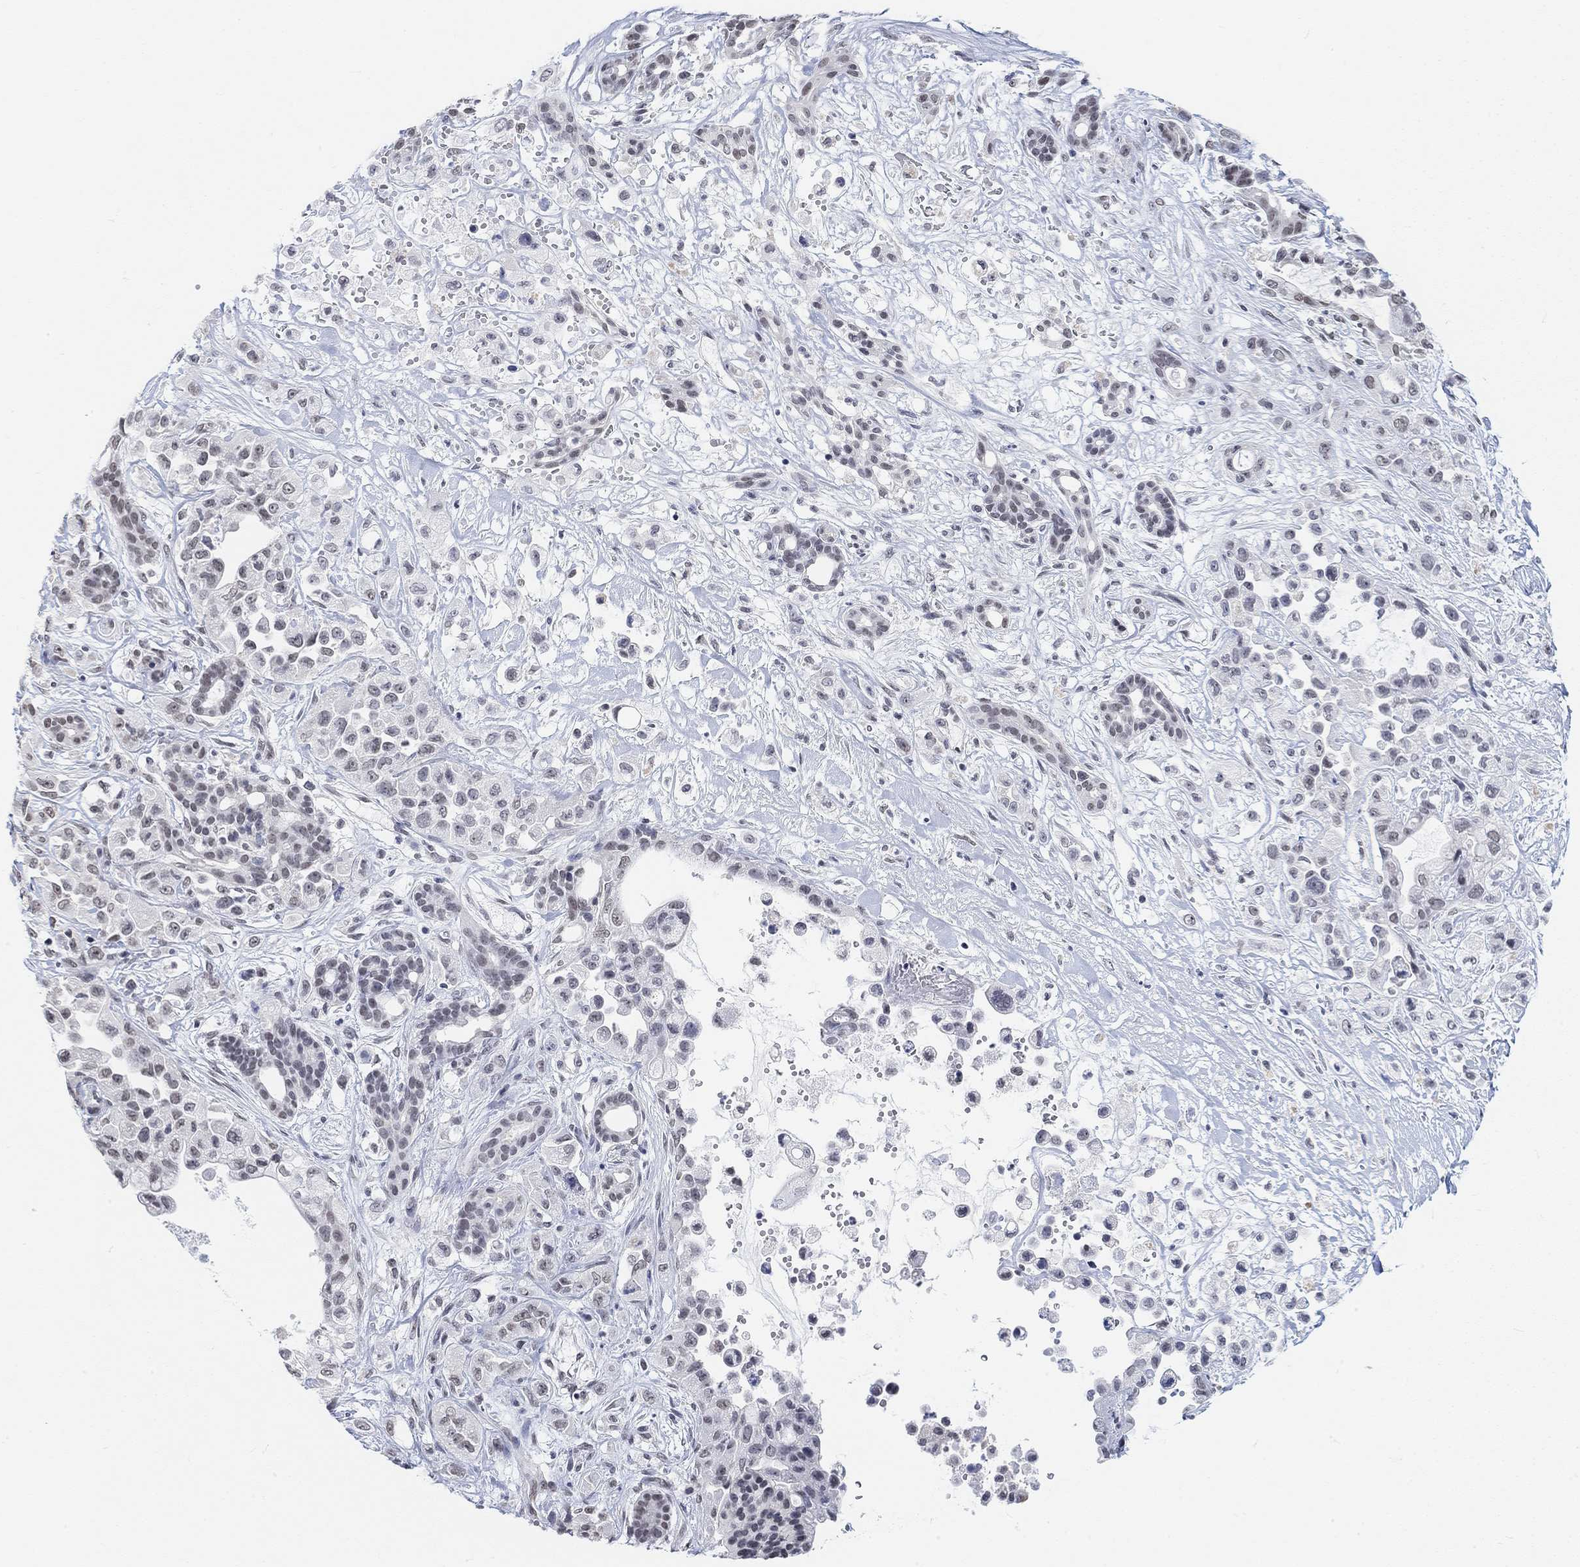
{"staining": {"intensity": "weak", "quantity": "<25%", "location": "nuclear"}, "tissue": "pancreatic cancer", "cell_type": "Tumor cells", "image_type": "cancer", "snomed": [{"axis": "morphology", "description": "Adenocarcinoma, NOS"}, {"axis": "topography", "description": "Pancreas"}], "caption": "An immunohistochemistry photomicrograph of pancreatic cancer (adenocarcinoma) is shown. There is no staining in tumor cells of pancreatic cancer (adenocarcinoma).", "gene": "PURG", "patient": {"sex": "male", "age": 44}}